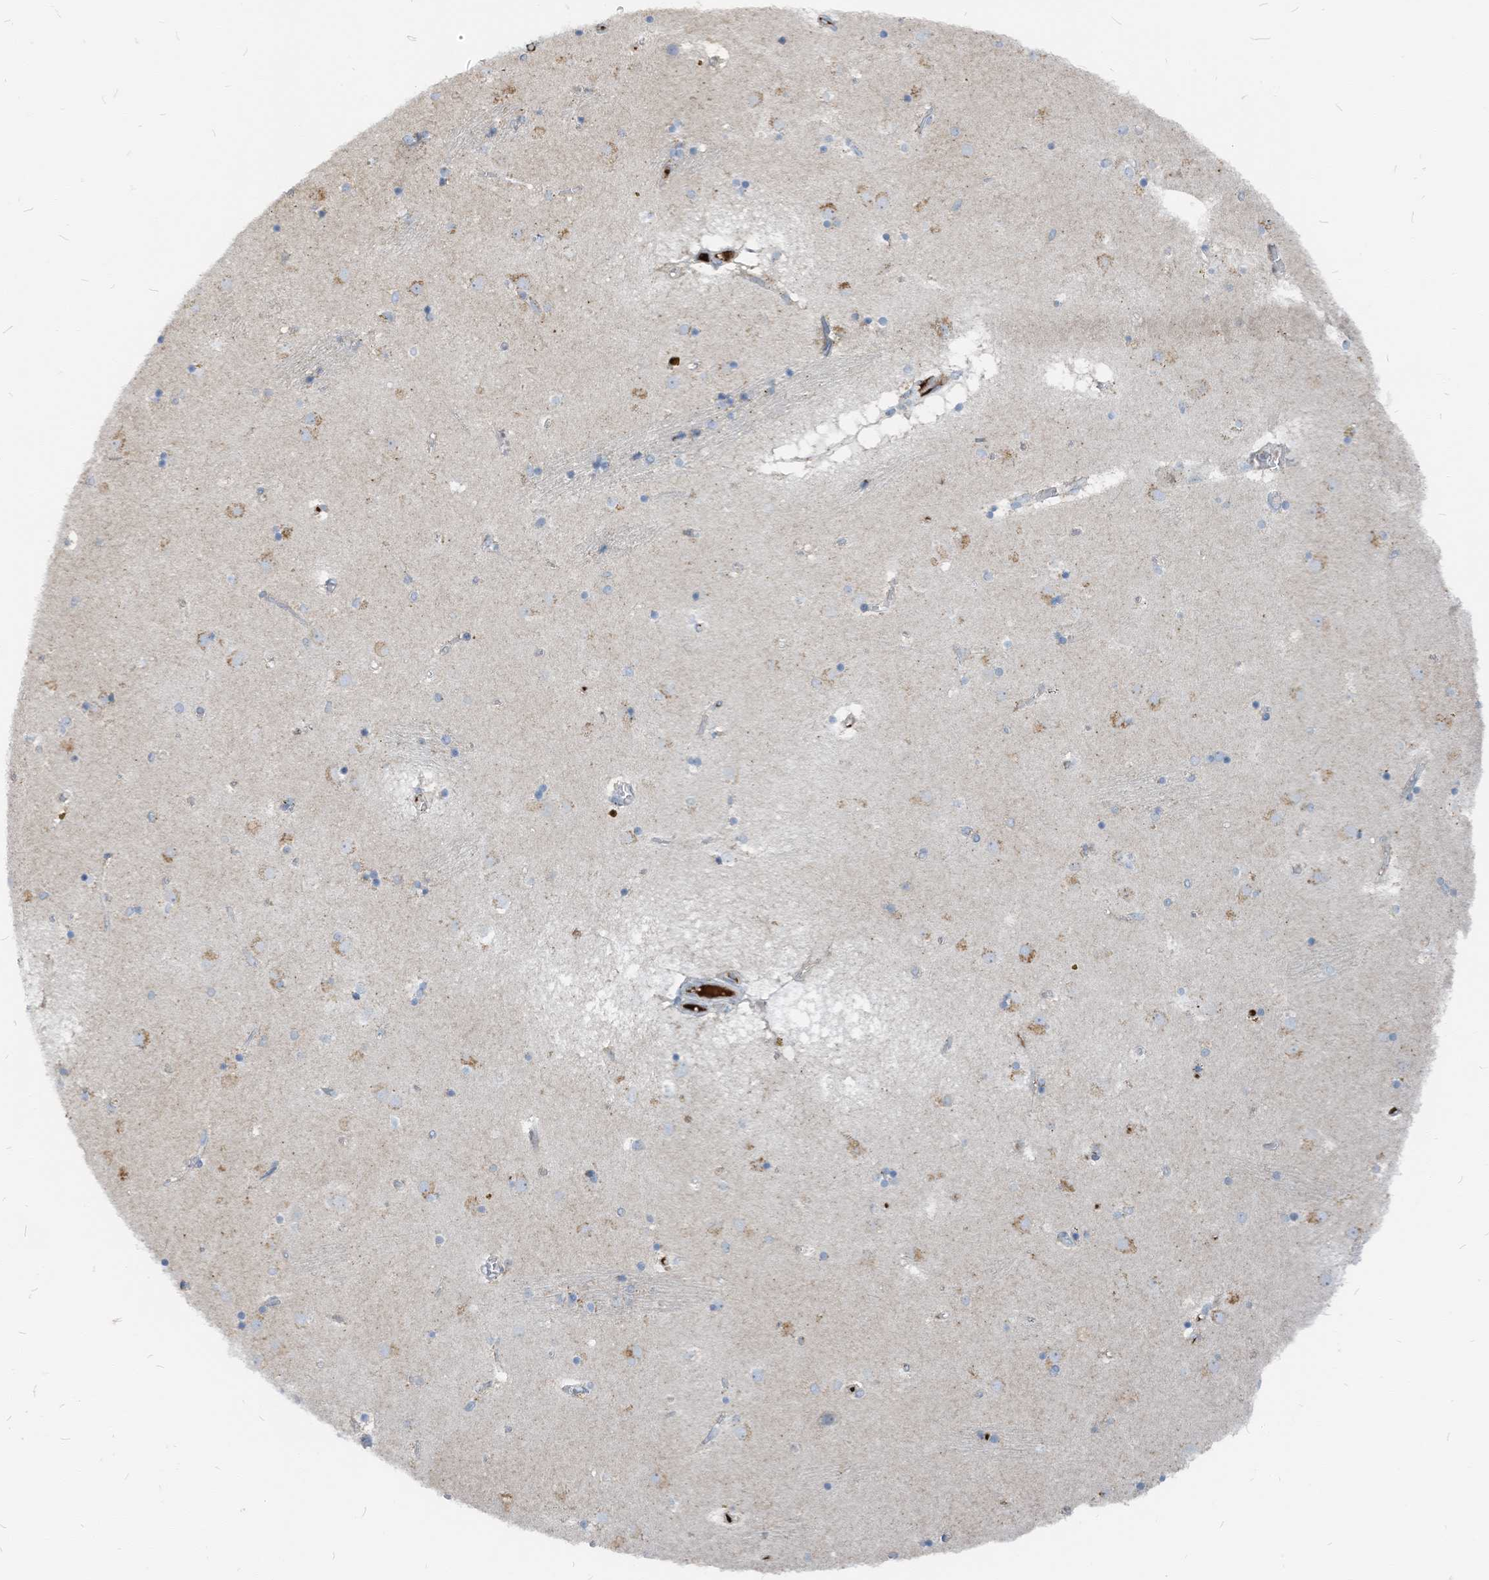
{"staining": {"intensity": "negative", "quantity": "none", "location": "none"}, "tissue": "caudate", "cell_type": "Glial cells", "image_type": "normal", "snomed": [{"axis": "morphology", "description": "Normal tissue, NOS"}, {"axis": "topography", "description": "Lateral ventricle wall"}], "caption": "This is an immunohistochemistry (IHC) micrograph of benign human caudate. There is no staining in glial cells.", "gene": "CHMP2B", "patient": {"sex": "male", "age": 70}}